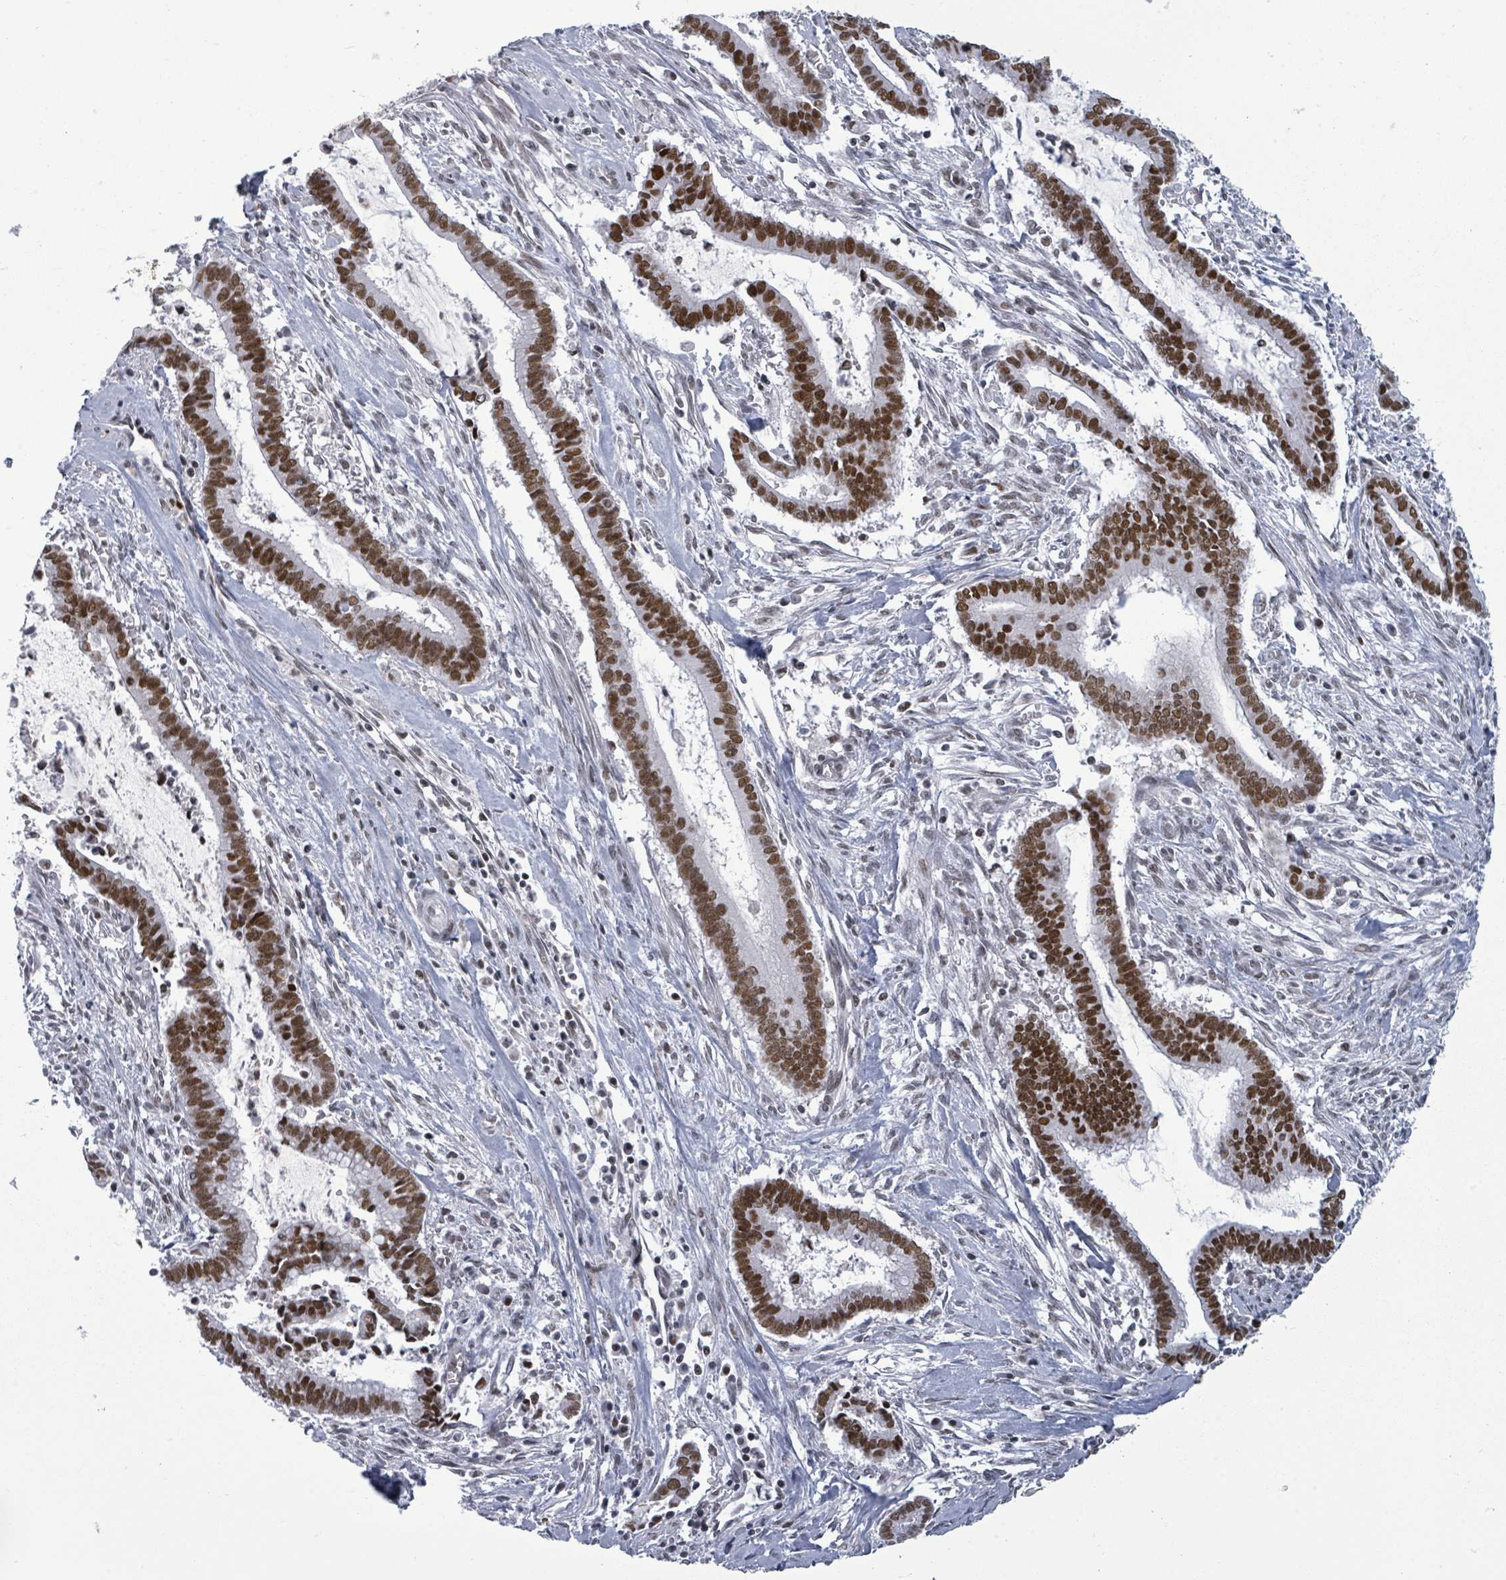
{"staining": {"intensity": "strong", "quantity": ">75%", "location": "nuclear"}, "tissue": "cervical cancer", "cell_type": "Tumor cells", "image_type": "cancer", "snomed": [{"axis": "morphology", "description": "Adenocarcinoma, NOS"}, {"axis": "topography", "description": "Cervix"}], "caption": "There is high levels of strong nuclear staining in tumor cells of cervical cancer (adenocarcinoma), as demonstrated by immunohistochemical staining (brown color).", "gene": "ERCC5", "patient": {"sex": "female", "age": 44}}